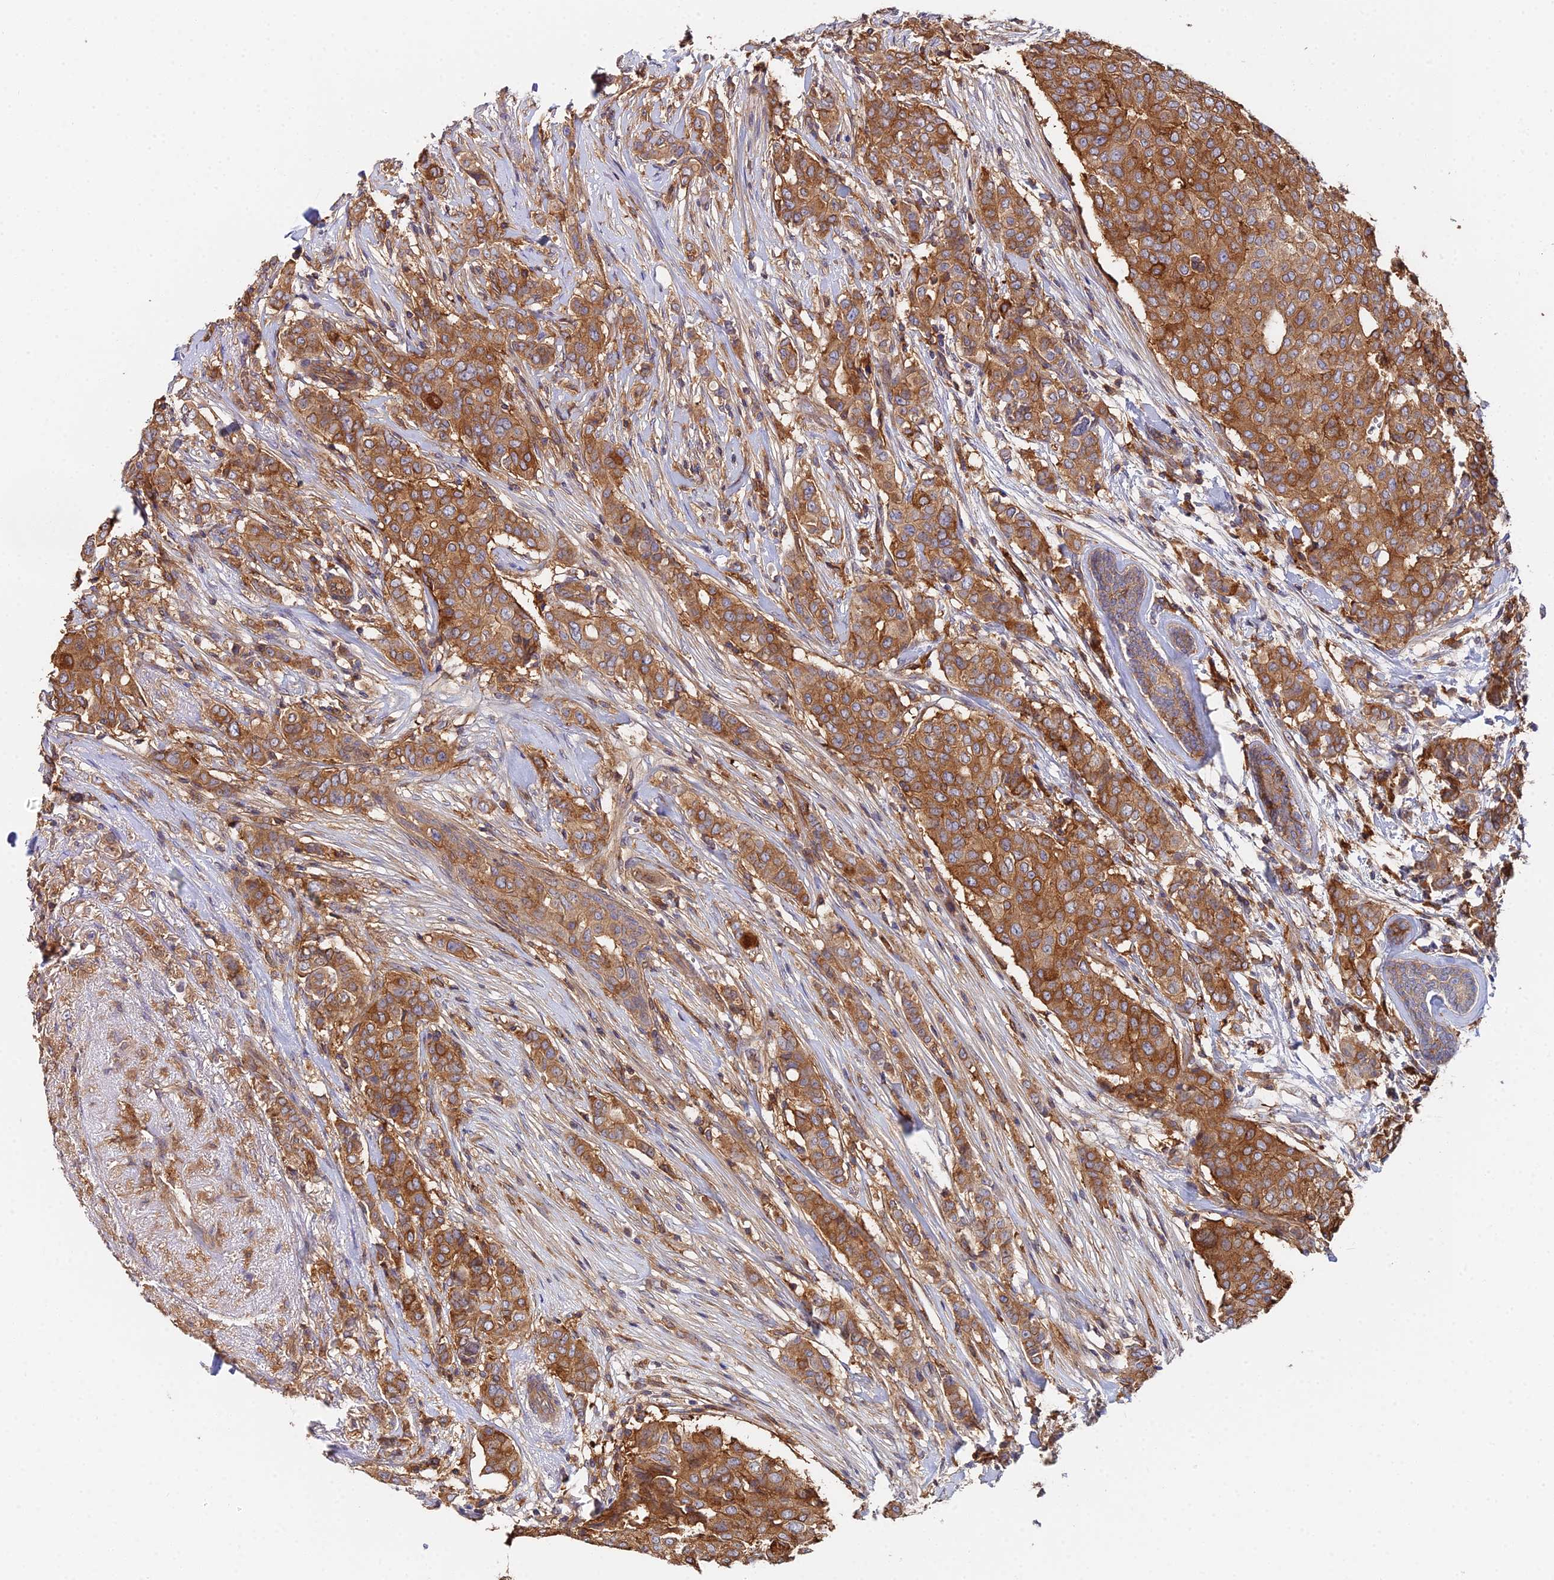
{"staining": {"intensity": "strong", "quantity": ">75%", "location": "cytoplasmic/membranous"}, "tissue": "breast cancer", "cell_type": "Tumor cells", "image_type": "cancer", "snomed": [{"axis": "morphology", "description": "Lobular carcinoma"}, {"axis": "topography", "description": "Breast"}], "caption": "This histopathology image demonstrates lobular carcinoma (breast) stained with immunohistochemistry to label a protein in brown. The cytoplasmic/membranous of tumor cells show strong positivity for the protein. Nuclei are counter-stained blue.", "gene": "GNG5B", "patient": {"sex": "female", "age": 51}}